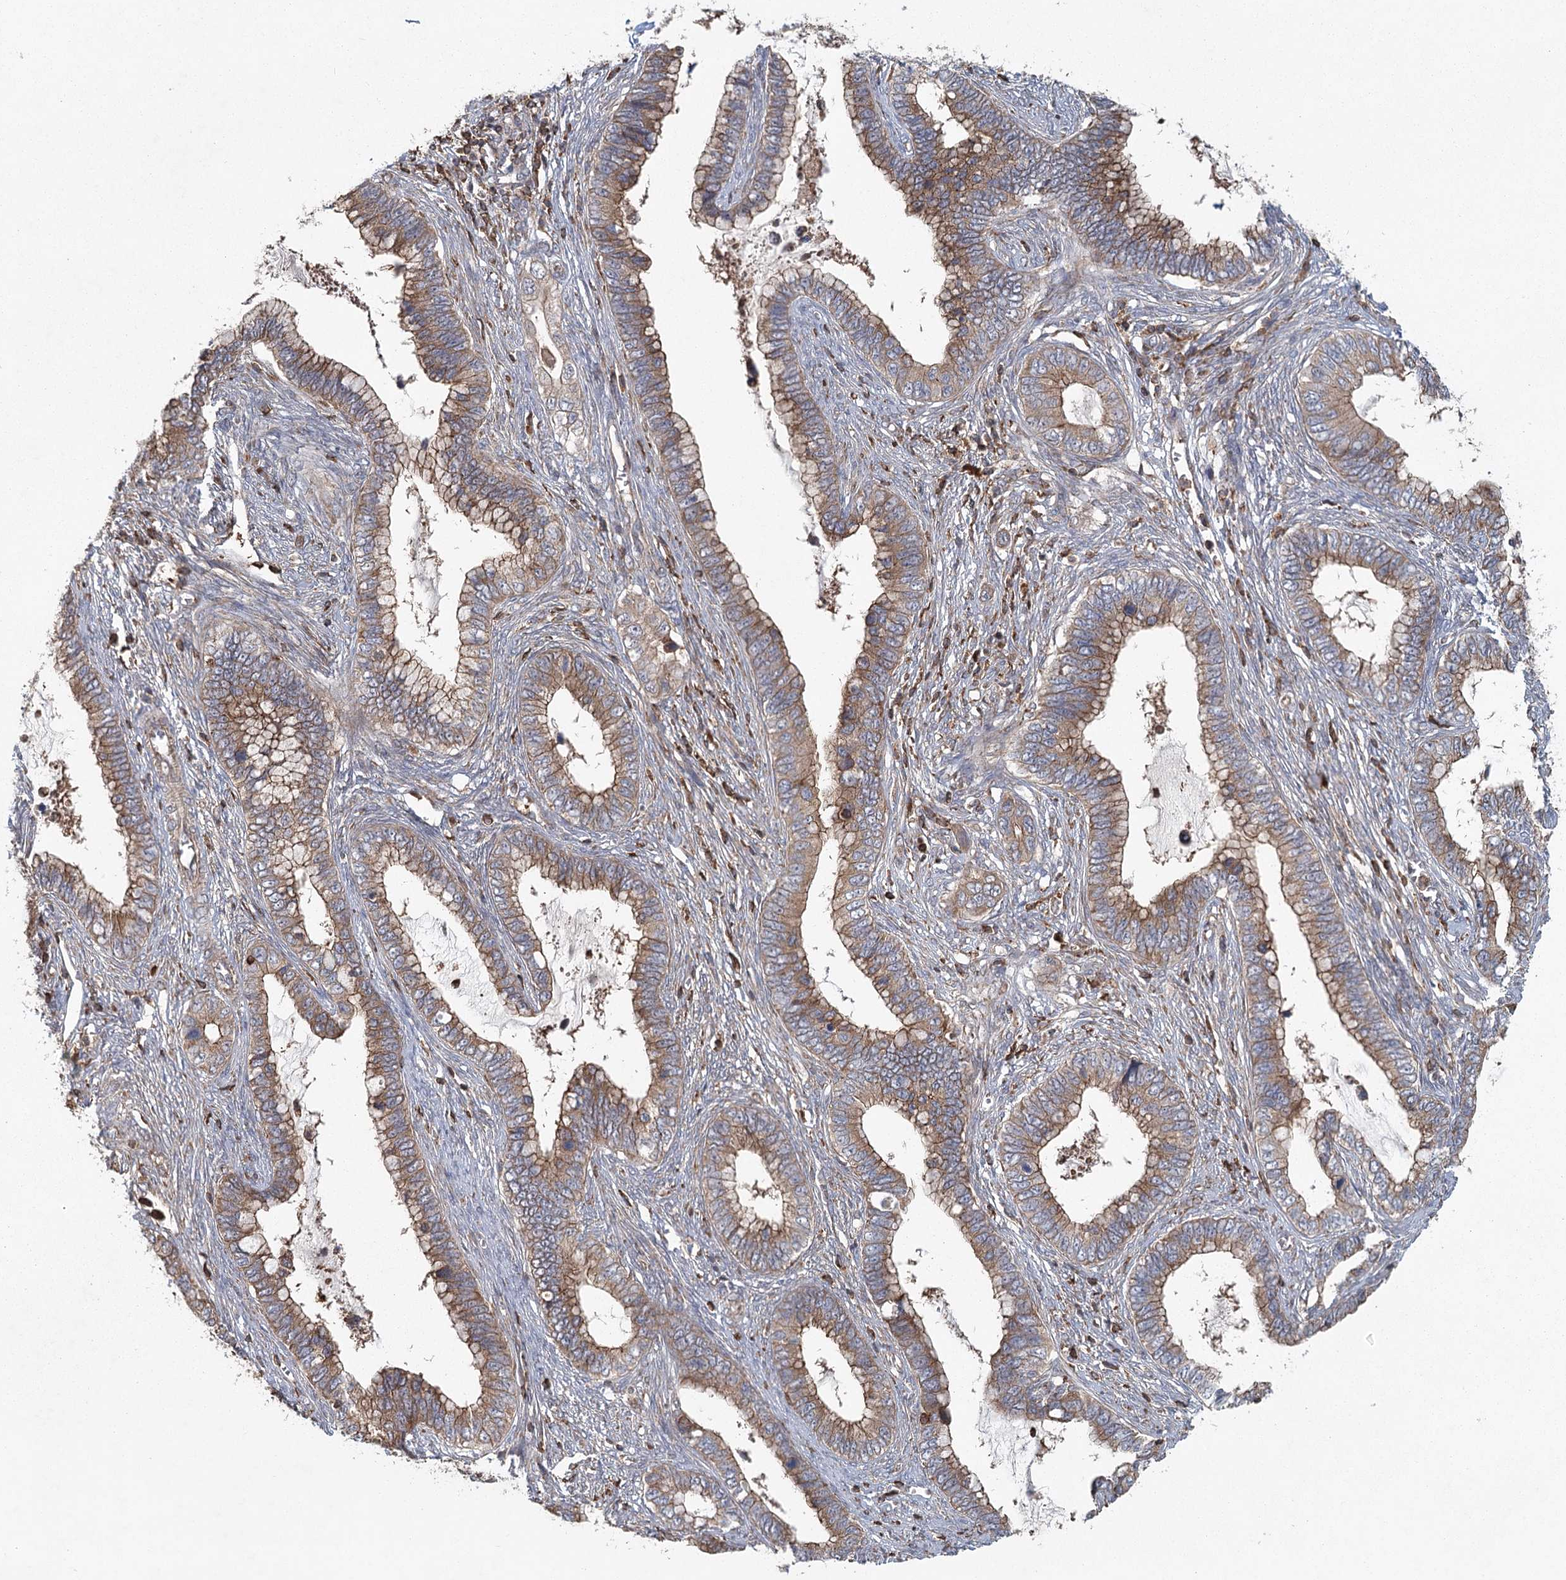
{"staining": {"intensity": "moderate", "quantity": ">75%", "location": "cytoplasmic/membranous"}, "tissue": "cervical cancer", "cell_type": "Tumor cells", "image_type": "cancer", "snomed": [{"axis": "morphology", "description": "Adenocarcinoma, NOS"}, {"axis": "topography", "description": "Cervix"}], "caption": "Cervical cancer stained for a protein reveals moderate cytoplasmic/membranous positivity in tumor cells.", "gene": "PLEKHA7", "patient": {"sex": "female", "age": 44}}